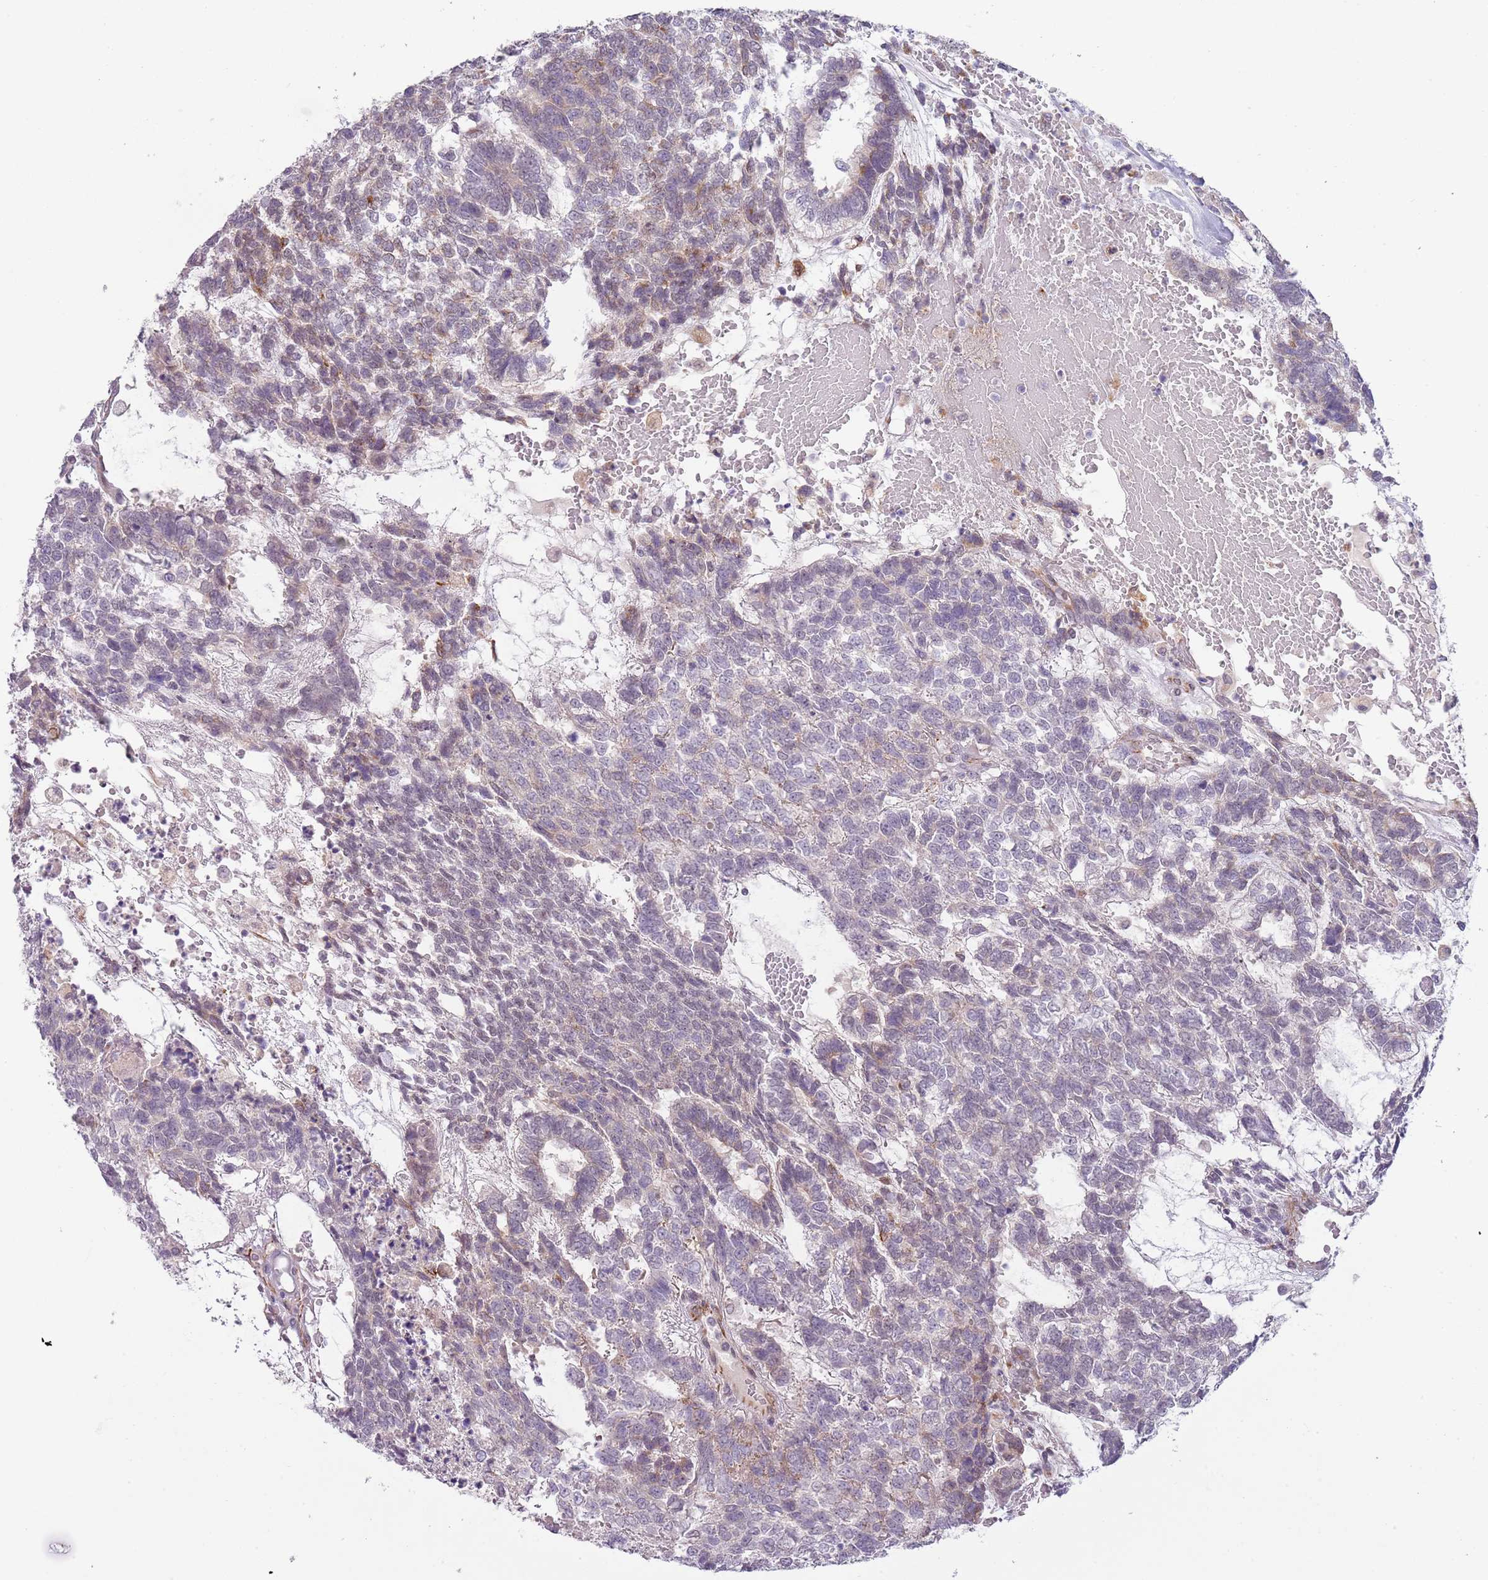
{"staining": {"intensity": "negative", "quantity": "none", "location": "none"}, "tissue": "testis cancer", "cell_type": "Tumor cells", "image_type": "cancer", "snomed": [{"axis": "morphology", "description": "Carcinoma, Embryonal, NOS"}, {"axis": "topography", "description": "Testis"}], "caption": "Tumor cells are negative for protein expression in human testis cancer.", "gene": "NBPF3", "patient": {"sex": "male", "age": 23}}